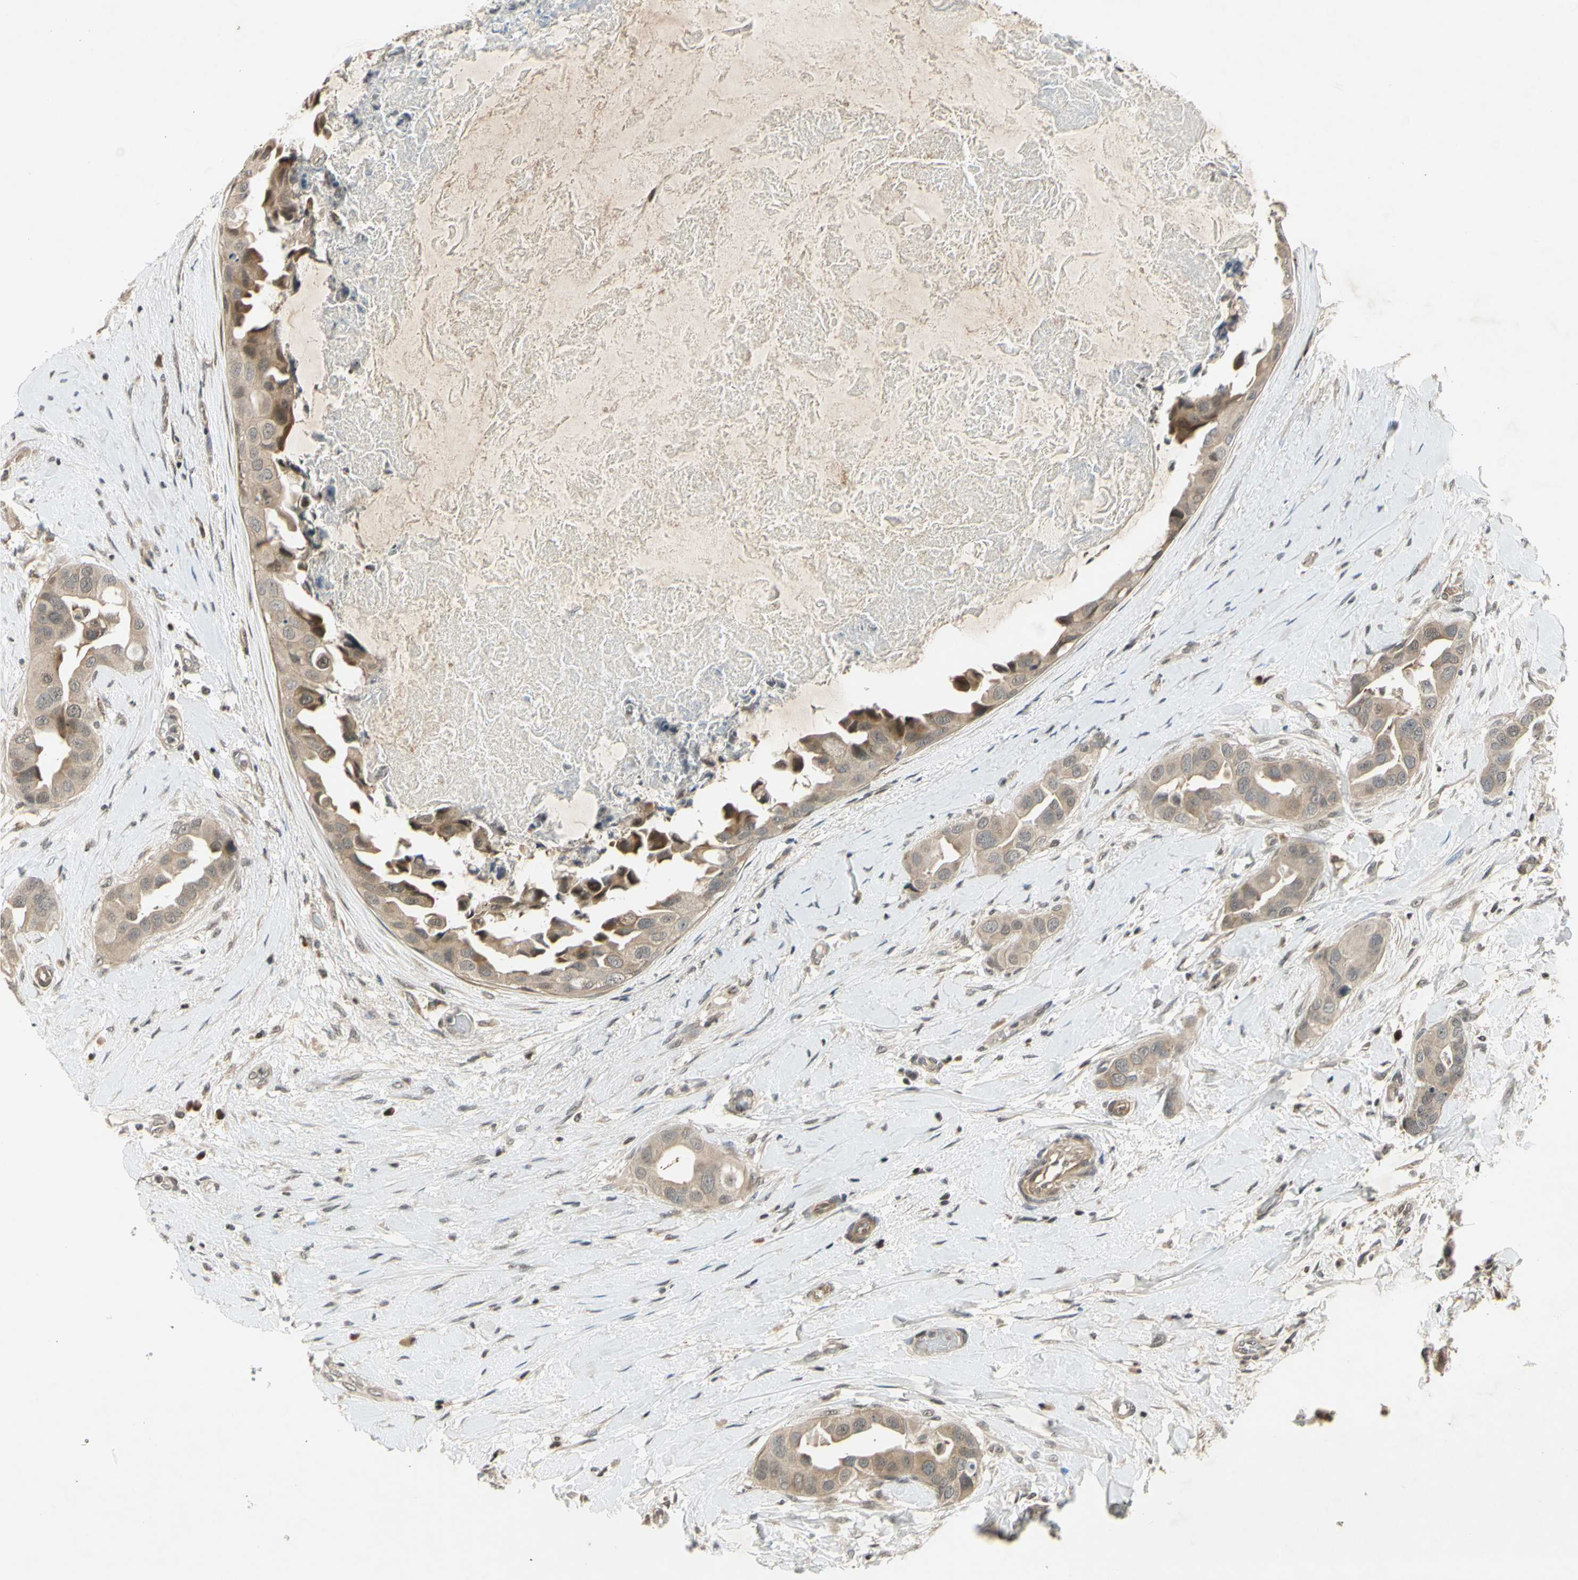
{"staining": {"intensity": "weak", "quantity": ">75%", "location": "cytoplasmic/membranous"}, "tissue": "breast cancer", "cell_type": "Tumor cells", "image_type": "cancer", "snomed": [{"axis": "morphology", "description": "Duct carcinoma"}, {"axis": "topography", "description": "Breast"}], "caption": "IHC of human infiltrating ductal carcinoma (breast) reveals low levels of weak cytoplasmic/membranous expression in approximately >75% of tumor cells. The staining is performed using DAB (3,3'-diaminobenzidine) brown chromogen to label protein expression. The nuclei are counter-stained blue using hematoxylin.", "gene": "EFNB2", "patient": {"sex": "female", "age": 40}}